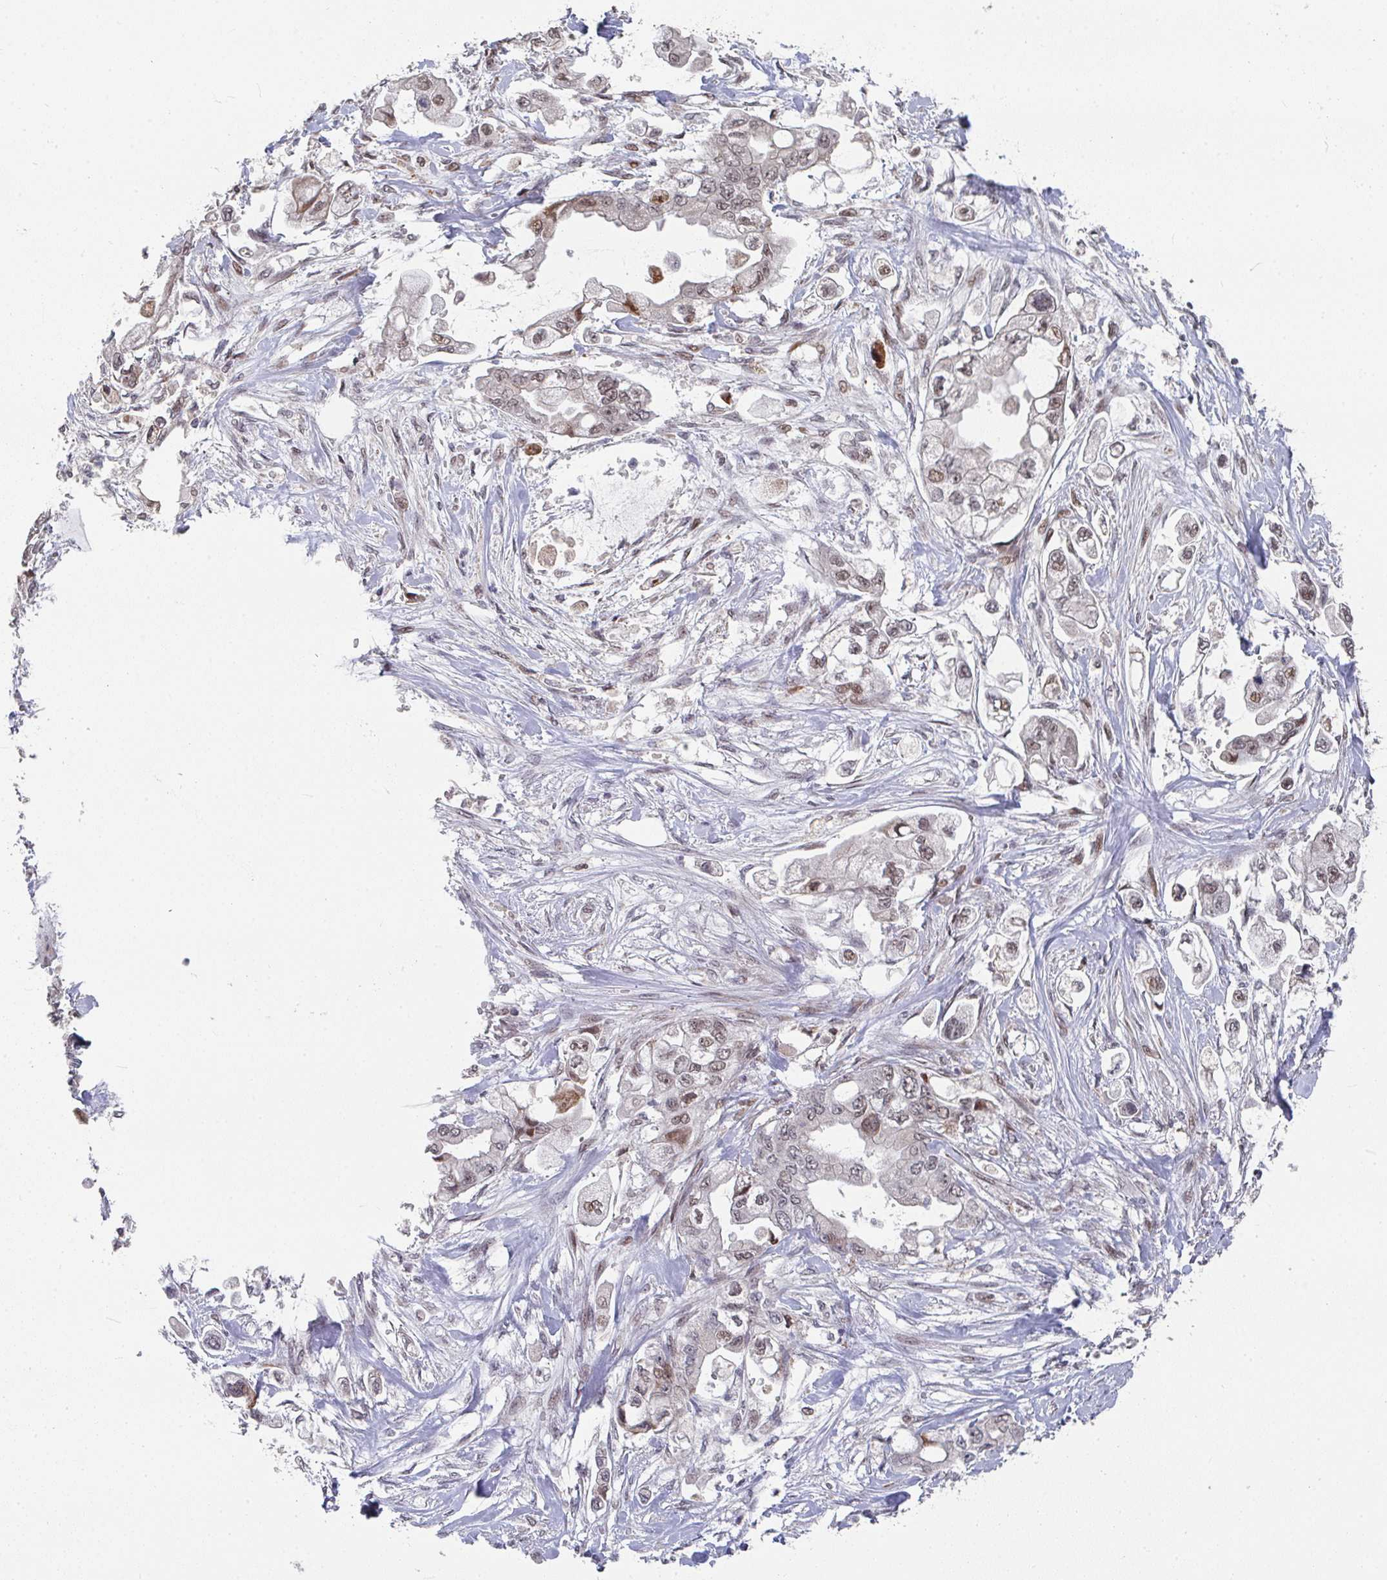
{"staining": {"intensity": "weak", "quantity": ">75%", "location": "nuclear"}, "tissue": "stomach cancer", "cell_type": "Tumor cells", "image_type": "cancer", "snomed": [{"axis": "morphology", "description": "Adenocarcinoma, NOS"}, {"axis": "topography", "description": "Stomach"}], "caption": "The immunohistochemical stain labels weak nuclear positivity in tumor cells of adenocarcinoma (stomach) tissue. (DAB (3,3'-diaminobenzidine) IHC, brown staining for protein, blue staining for nuclei).", "gene": "RBBP5", "patient": {"sex": "male", "age": 62}}